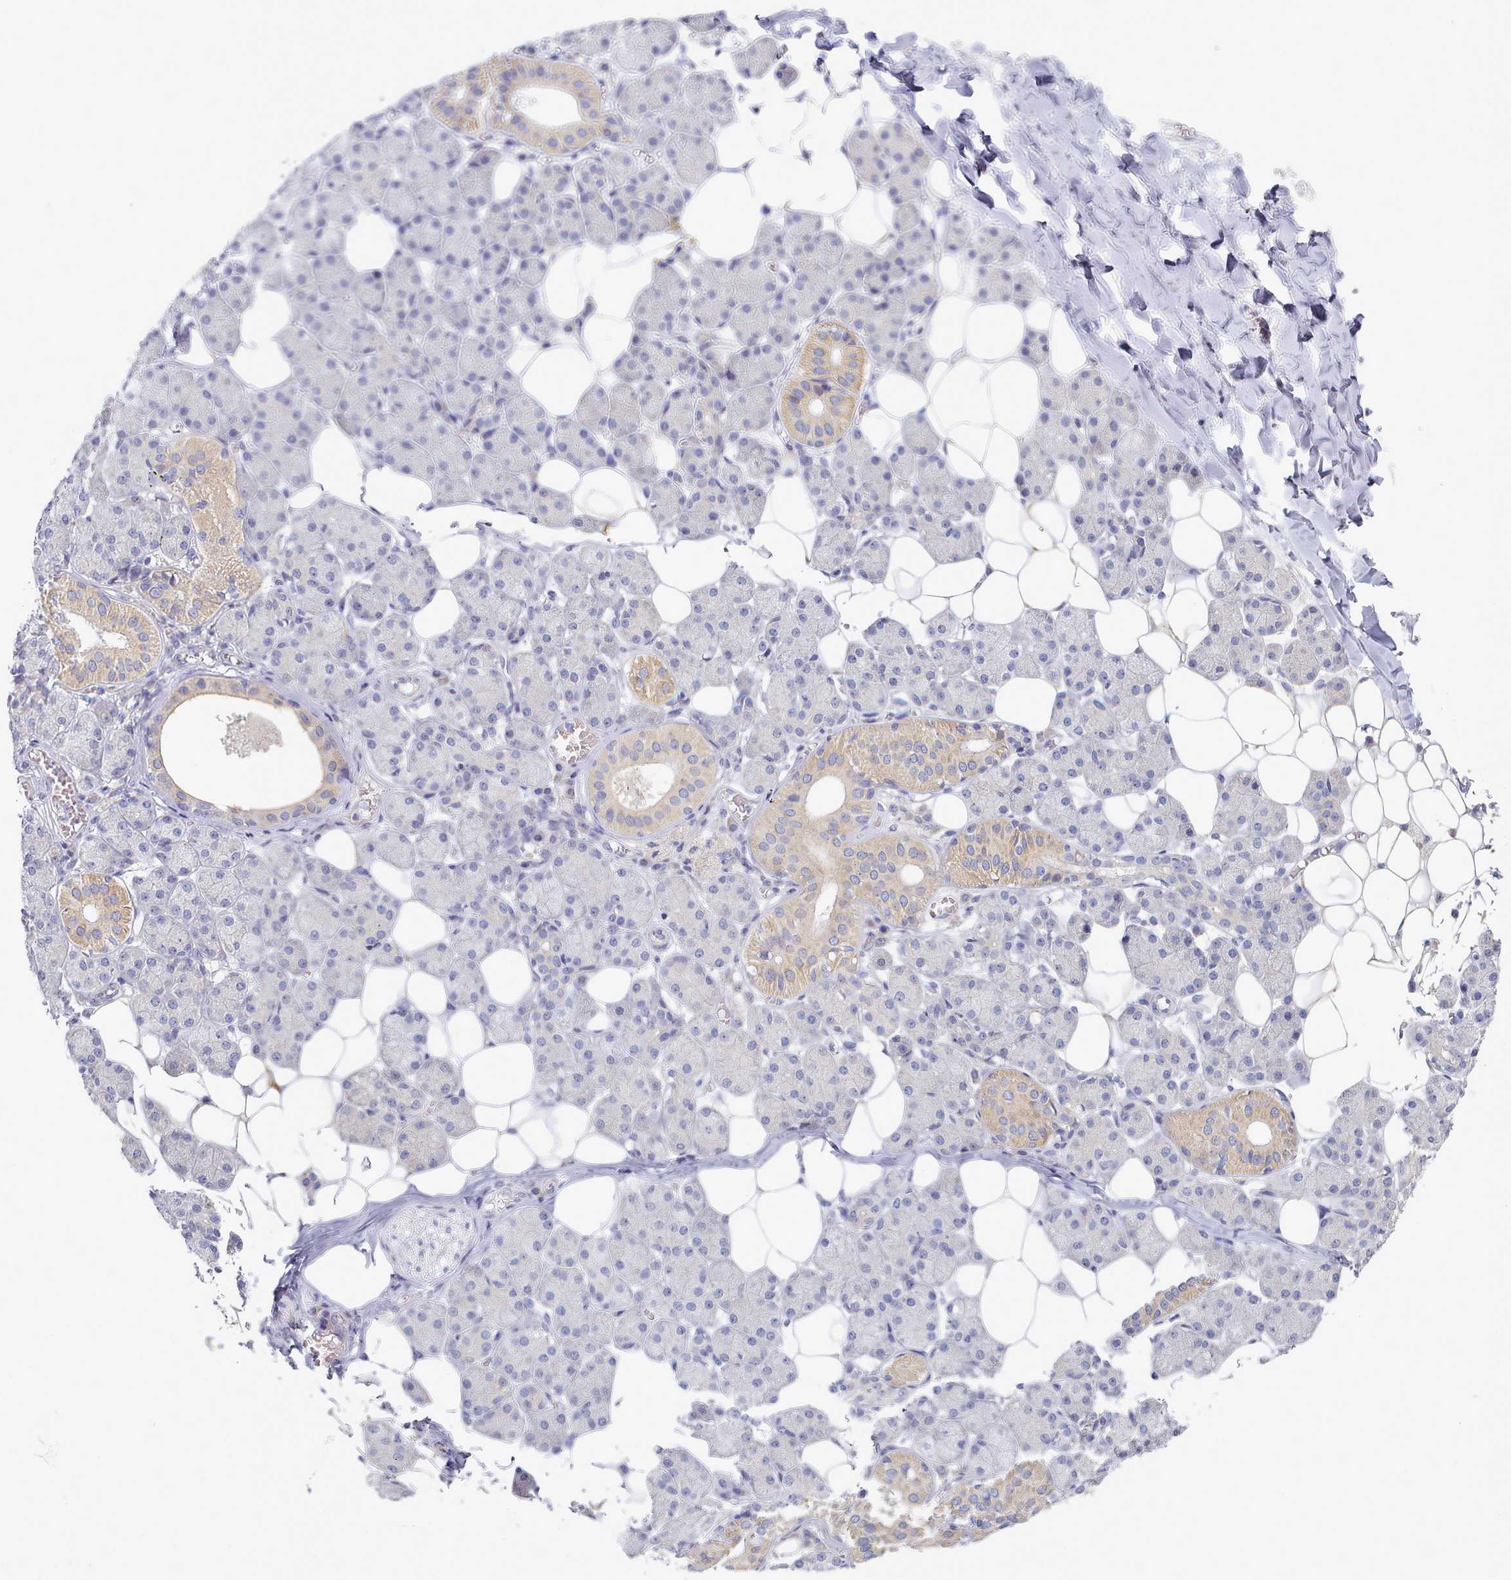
{"staining": {"intensity": "moderate", "quantity": "<25%", "location": "cytoplasmic/membranous"}, "tissue": "salivary gland", "cell_type": "Glandular cells", "image_type": "normal", "snomed": [{"axis": "morphology", "description": "Normal tissue, NOS"}, {"axis": "topography", "description": "Salivary gland"}], "caption": "The histopathology image reveals staining of normal salivary gland, revealing moderate cytoplasmic/membranous protein expression (brown color) within glandular cells.", "gene": "TYW1B", "patient": {"sex": "female", "age": 33}}